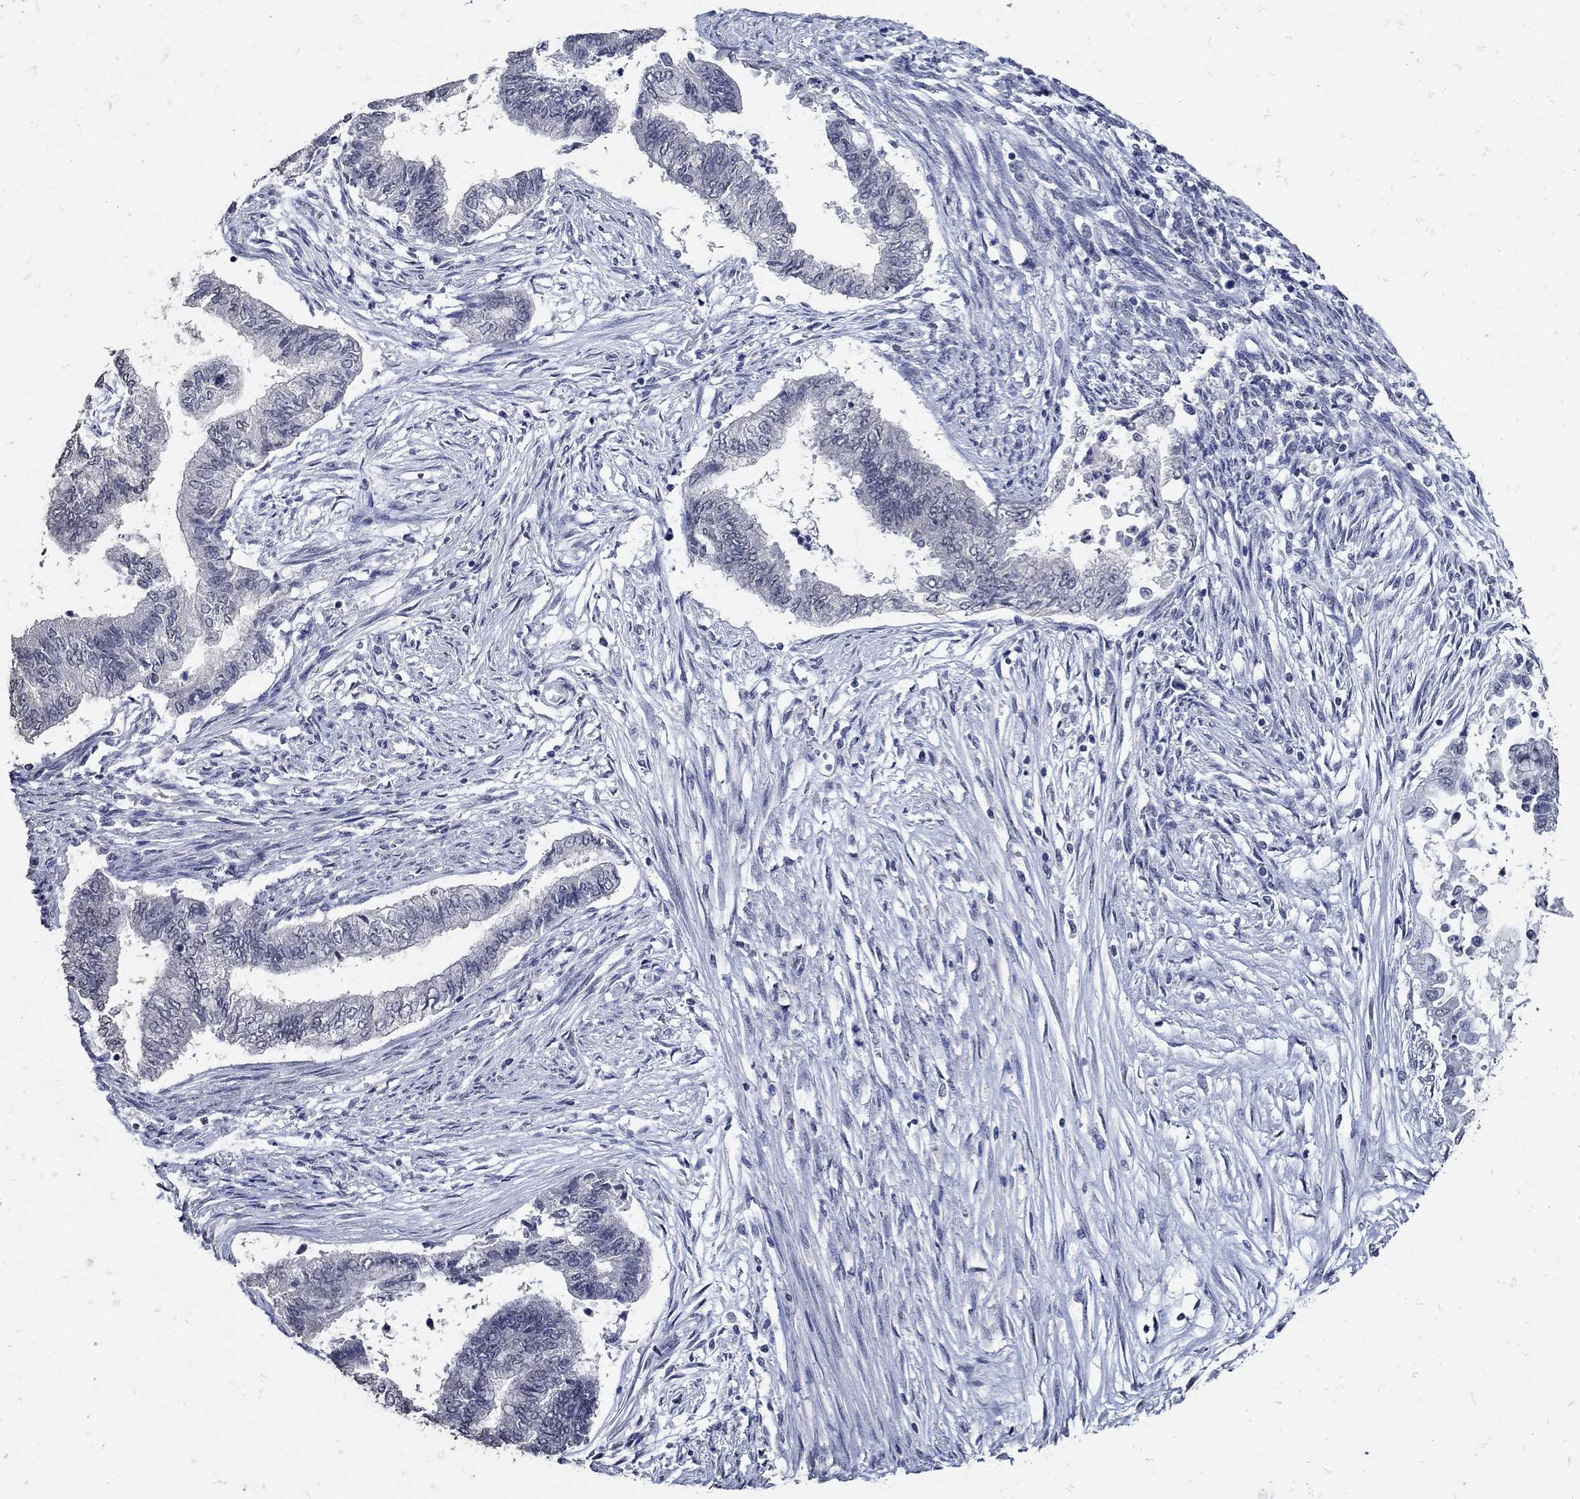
{"staining": {"intensity": "negative", "quantity": "none", "location": "none"}, "tissue": "endometrial cancer", "cell_type": "Tumor cells", "image_type": "cancer", "snomed": [{"axis": "morphology", "description": "Adenocarcinoma, NOS"}, {"axis": "topography", "description": "Endometrium"}], "caption": "A histopathology image of endometrial cancer stained for a protein demonstrates no brown staining in tumor cells. The staining is performed using DAB brown chromogen with nuclei counter-stained in using hematoxylin.", "gene": "KCNN3", "patient": {"sex": "female", "age": 65}}